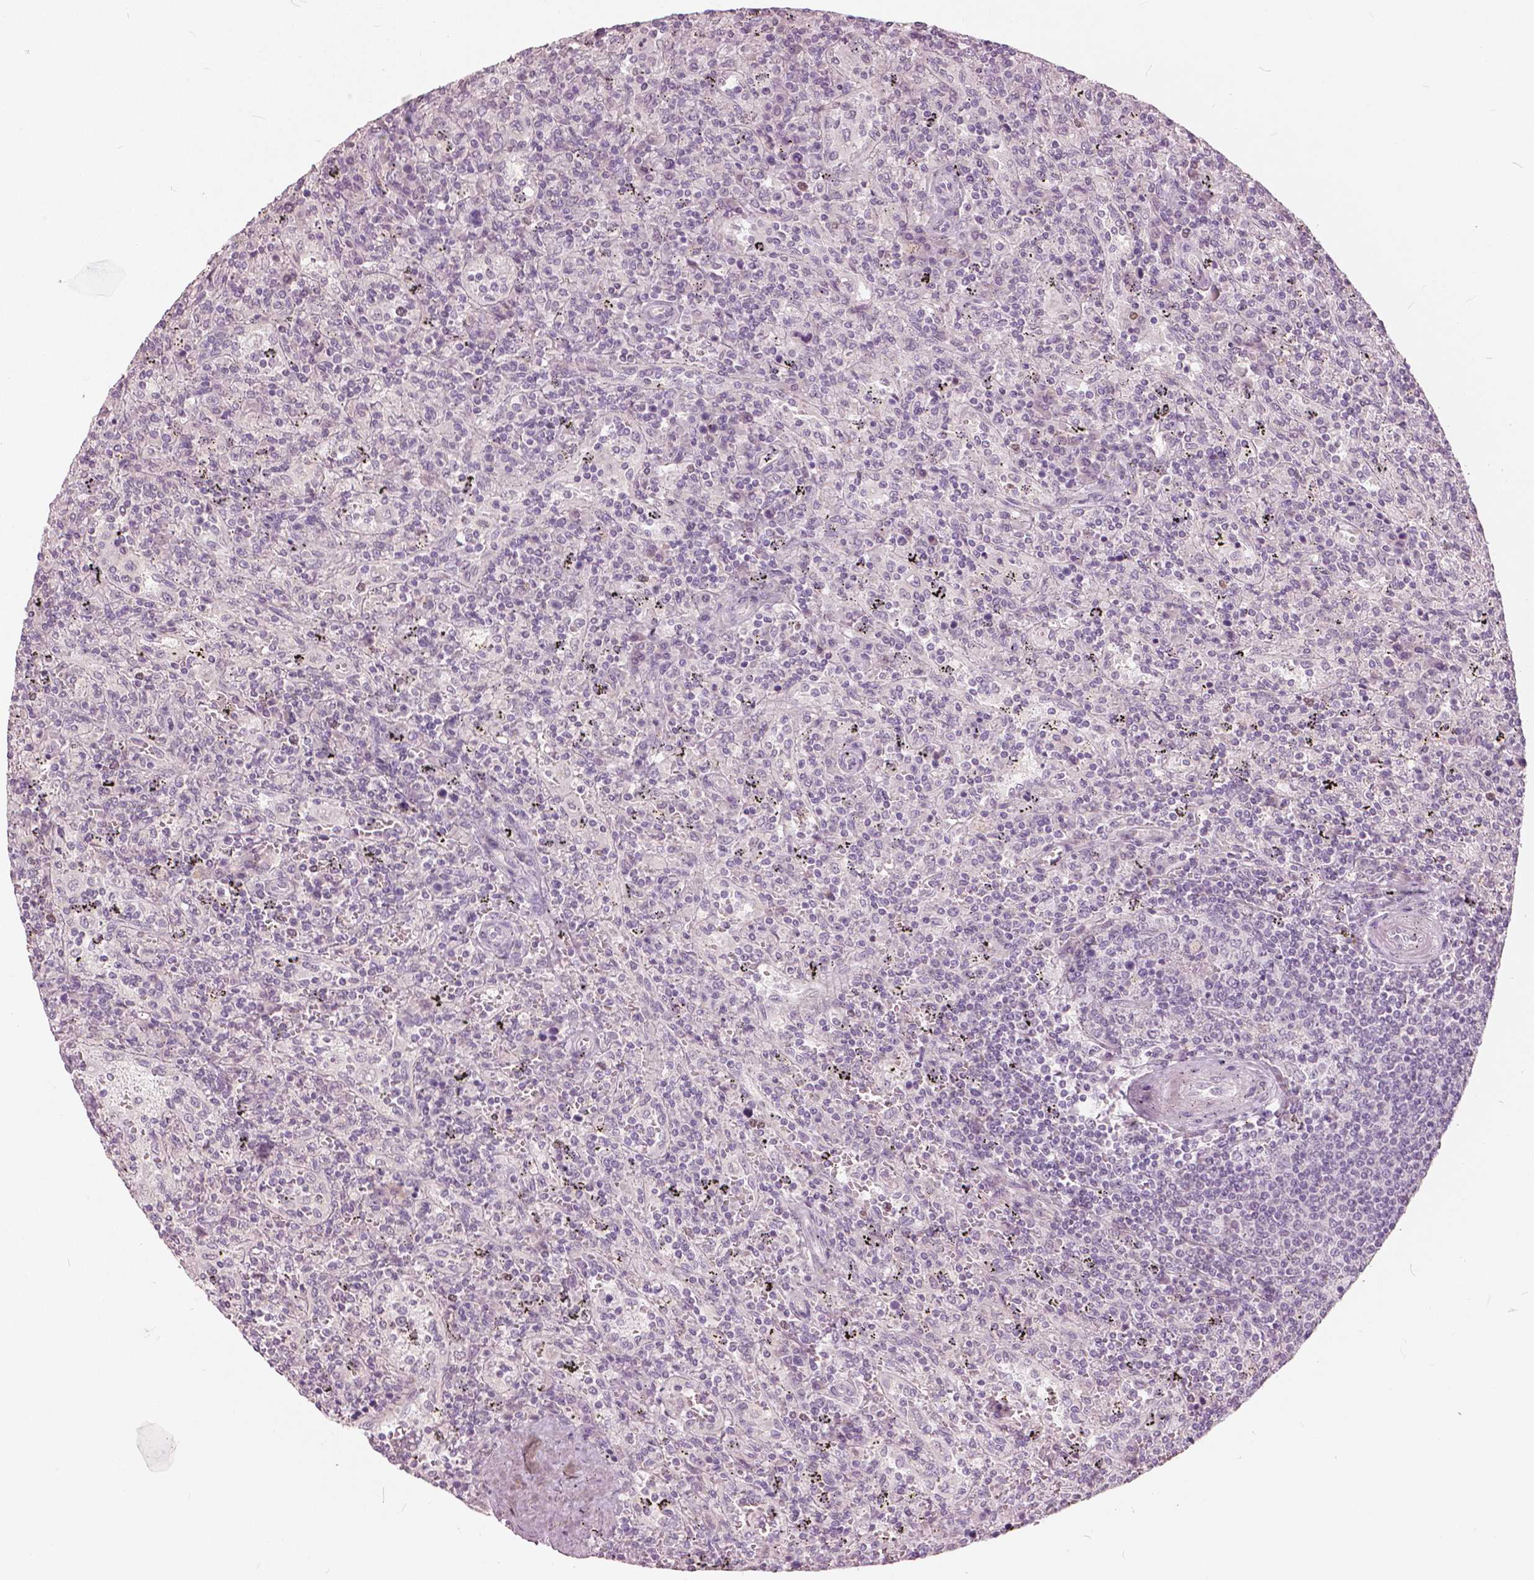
{"staining": {"intensity": "negative", "quantity": "none", "location": "none"}, "tissue": "lymphoma", "cell_type": "Tumor cells", "image_type": "cancer", "snomed": [{"axis": "morphology", "description": "Malignant lymphoma, non-Hodgkin's type, Low grade"}, {"axis": "topography", "description": "Spleen"}], "caption": "Micrograph shows no significant protein positivity in tumor cells of malignant lymphoma, non-Hodgkin's type (low-grade).", "gene": "NANOG", "patient": {"sex": "male", "age": 62}}